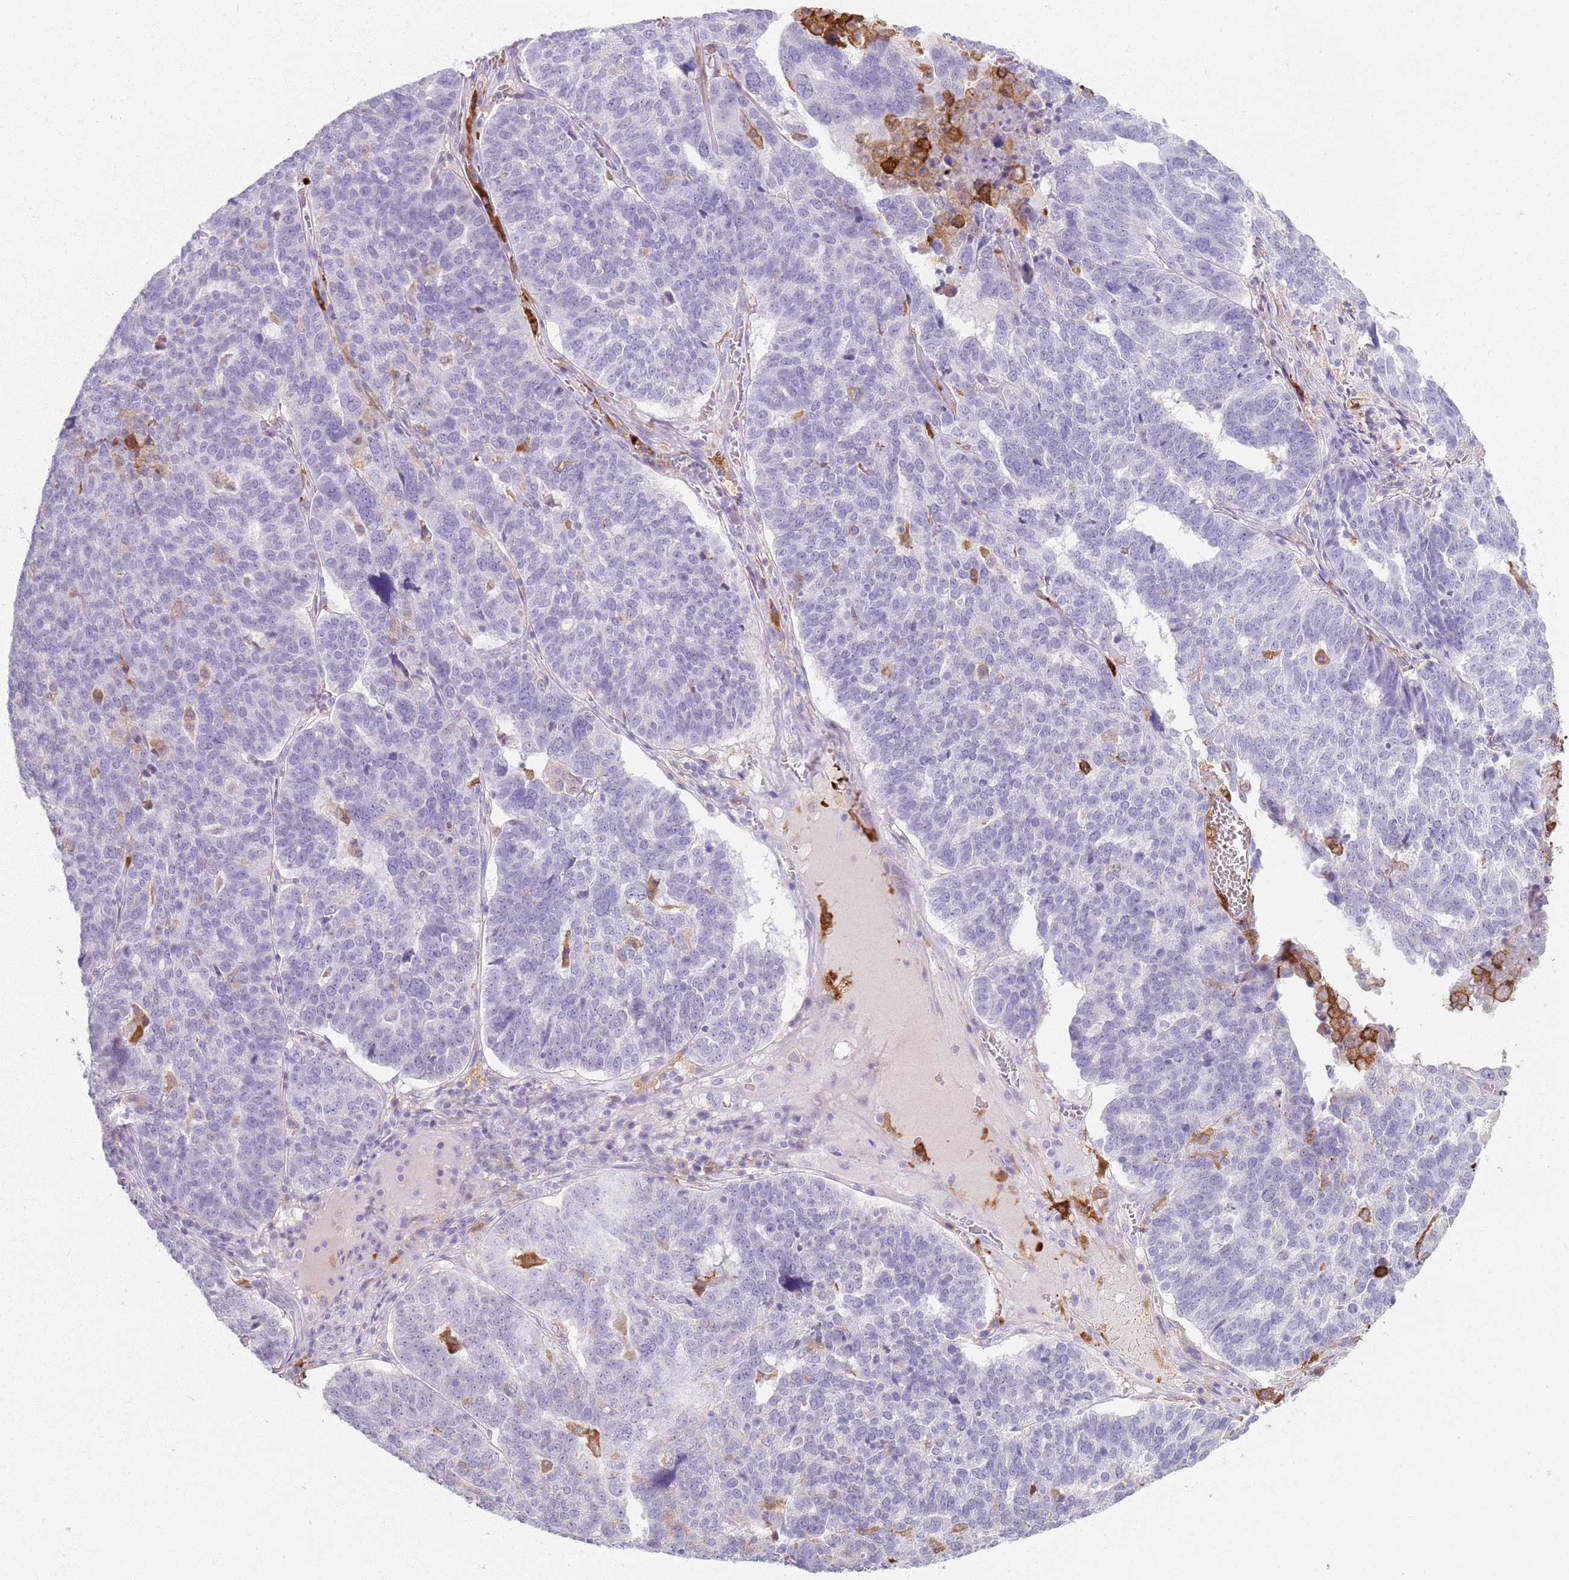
{"staining": {"intensity": "negative", "quantity": "none", "location": "none"}, "tissue": "ovarian cancer", "cell_type": "Tumor cells", "image_type": "cancer", "snomed": [{"axis": "morphology", "description": "Cystadenocarcinoma, serous, NOS"}, {"axis": "topography", "description": "Ovary"}], "caption": "High magnification brightfield microscopy of serous cystadenocarcinoma (ovarian) stained with DAB (brown) and counterstained with hematoxylin (blue): tumor cells show no significant expression. Brightfield microscopy of immunohistochemistry stained with DAB (3,3'-diaminobenzidine) (brown) and hematoxylin (blue), captured at high magnification.", "gene": "GDPGP1", "patient": {"sex": "female", "age": 59}}